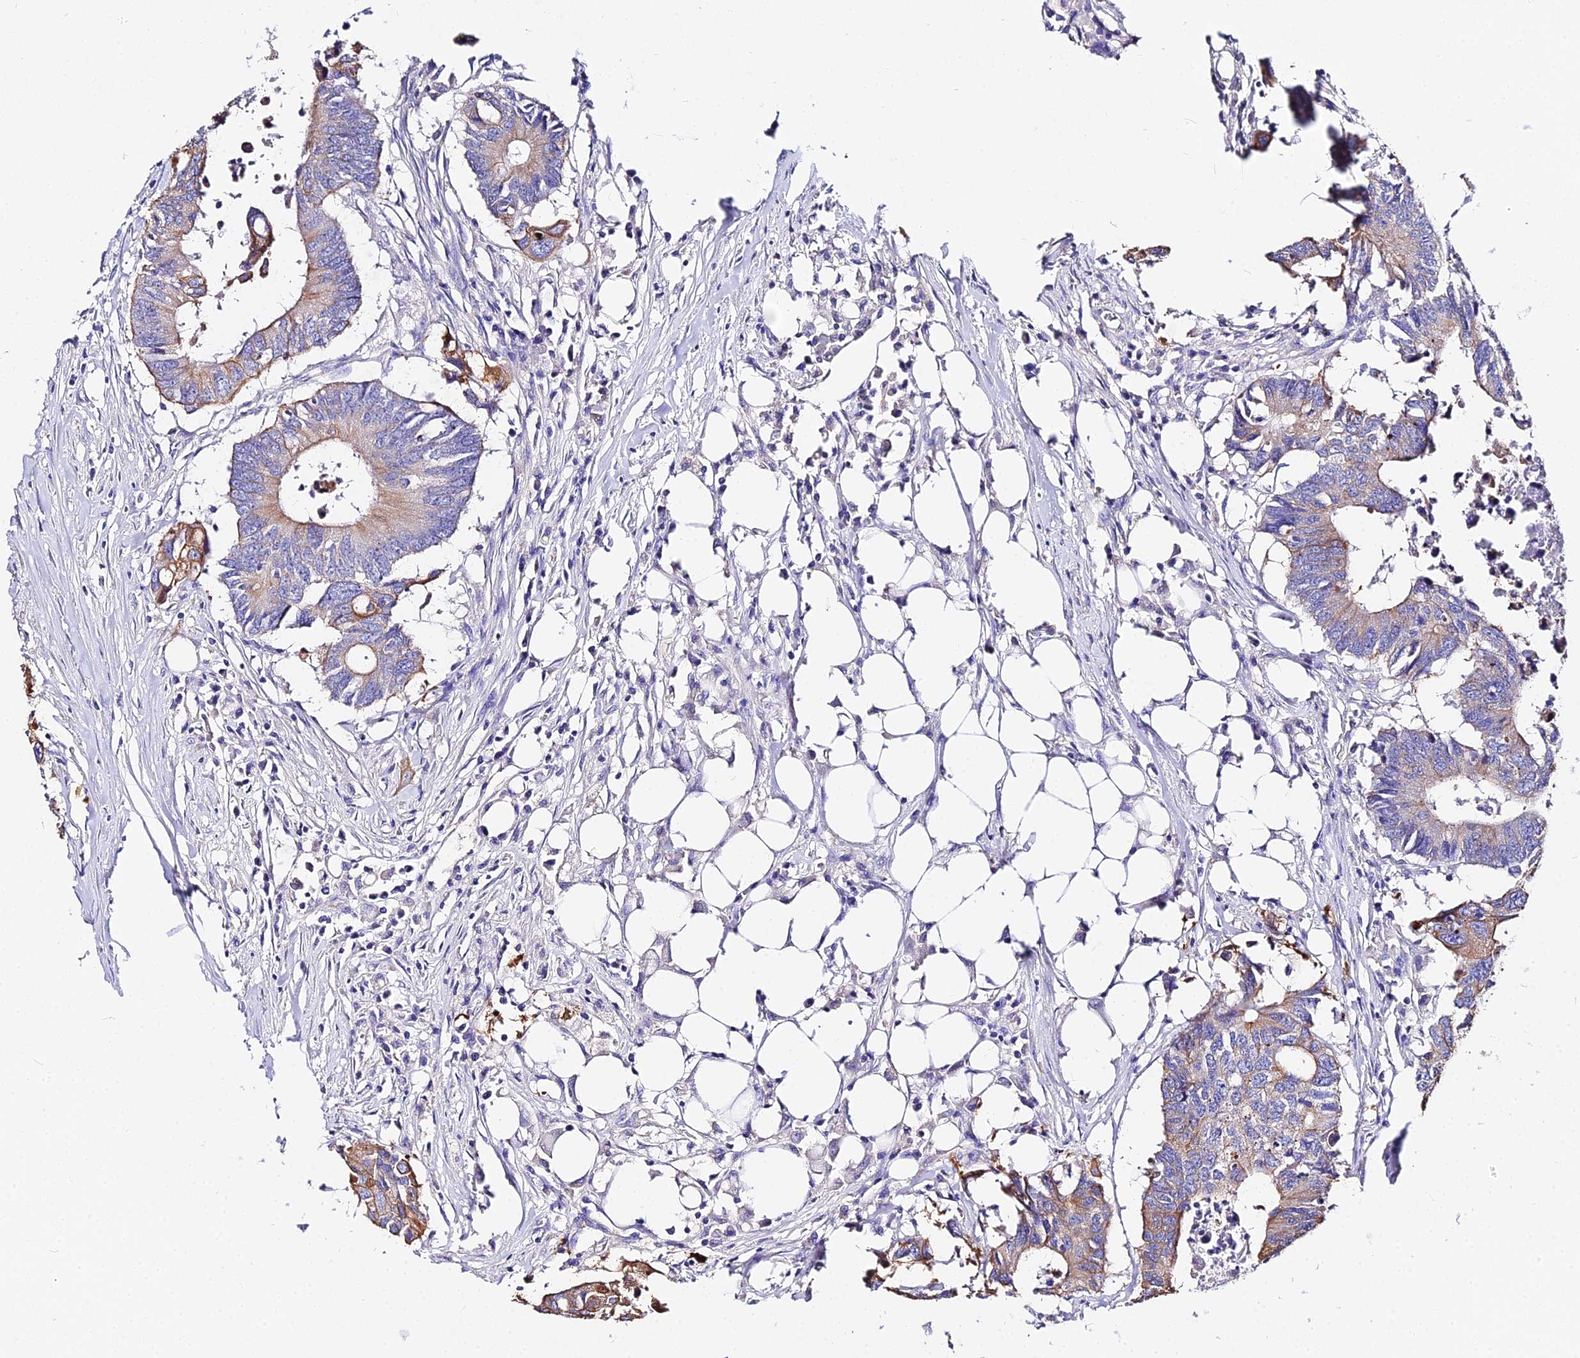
{"staining": {"intensity": "moderate", "quantity": "25%-75%", "location": "cytoplasmic/membranous"}, "tissue": "colorectal cancer", "cell_type": "Tumor cells", "image_type": "cancer", "snomed": [{"axis": "morphology", "description": "Adenocarcinoma, NOS"}, {"axis": "topography", "description": "Colon"}], "caption": "IHC image of colorectal adenocarcinoma stained for a protein (brown), which demonstrates medium levels of moderate cytoplasmic/membranous expression in about 25%-75% of tumor cells.", "gene": "DAW1", "patient": {"sex": "male", "age": 71}}